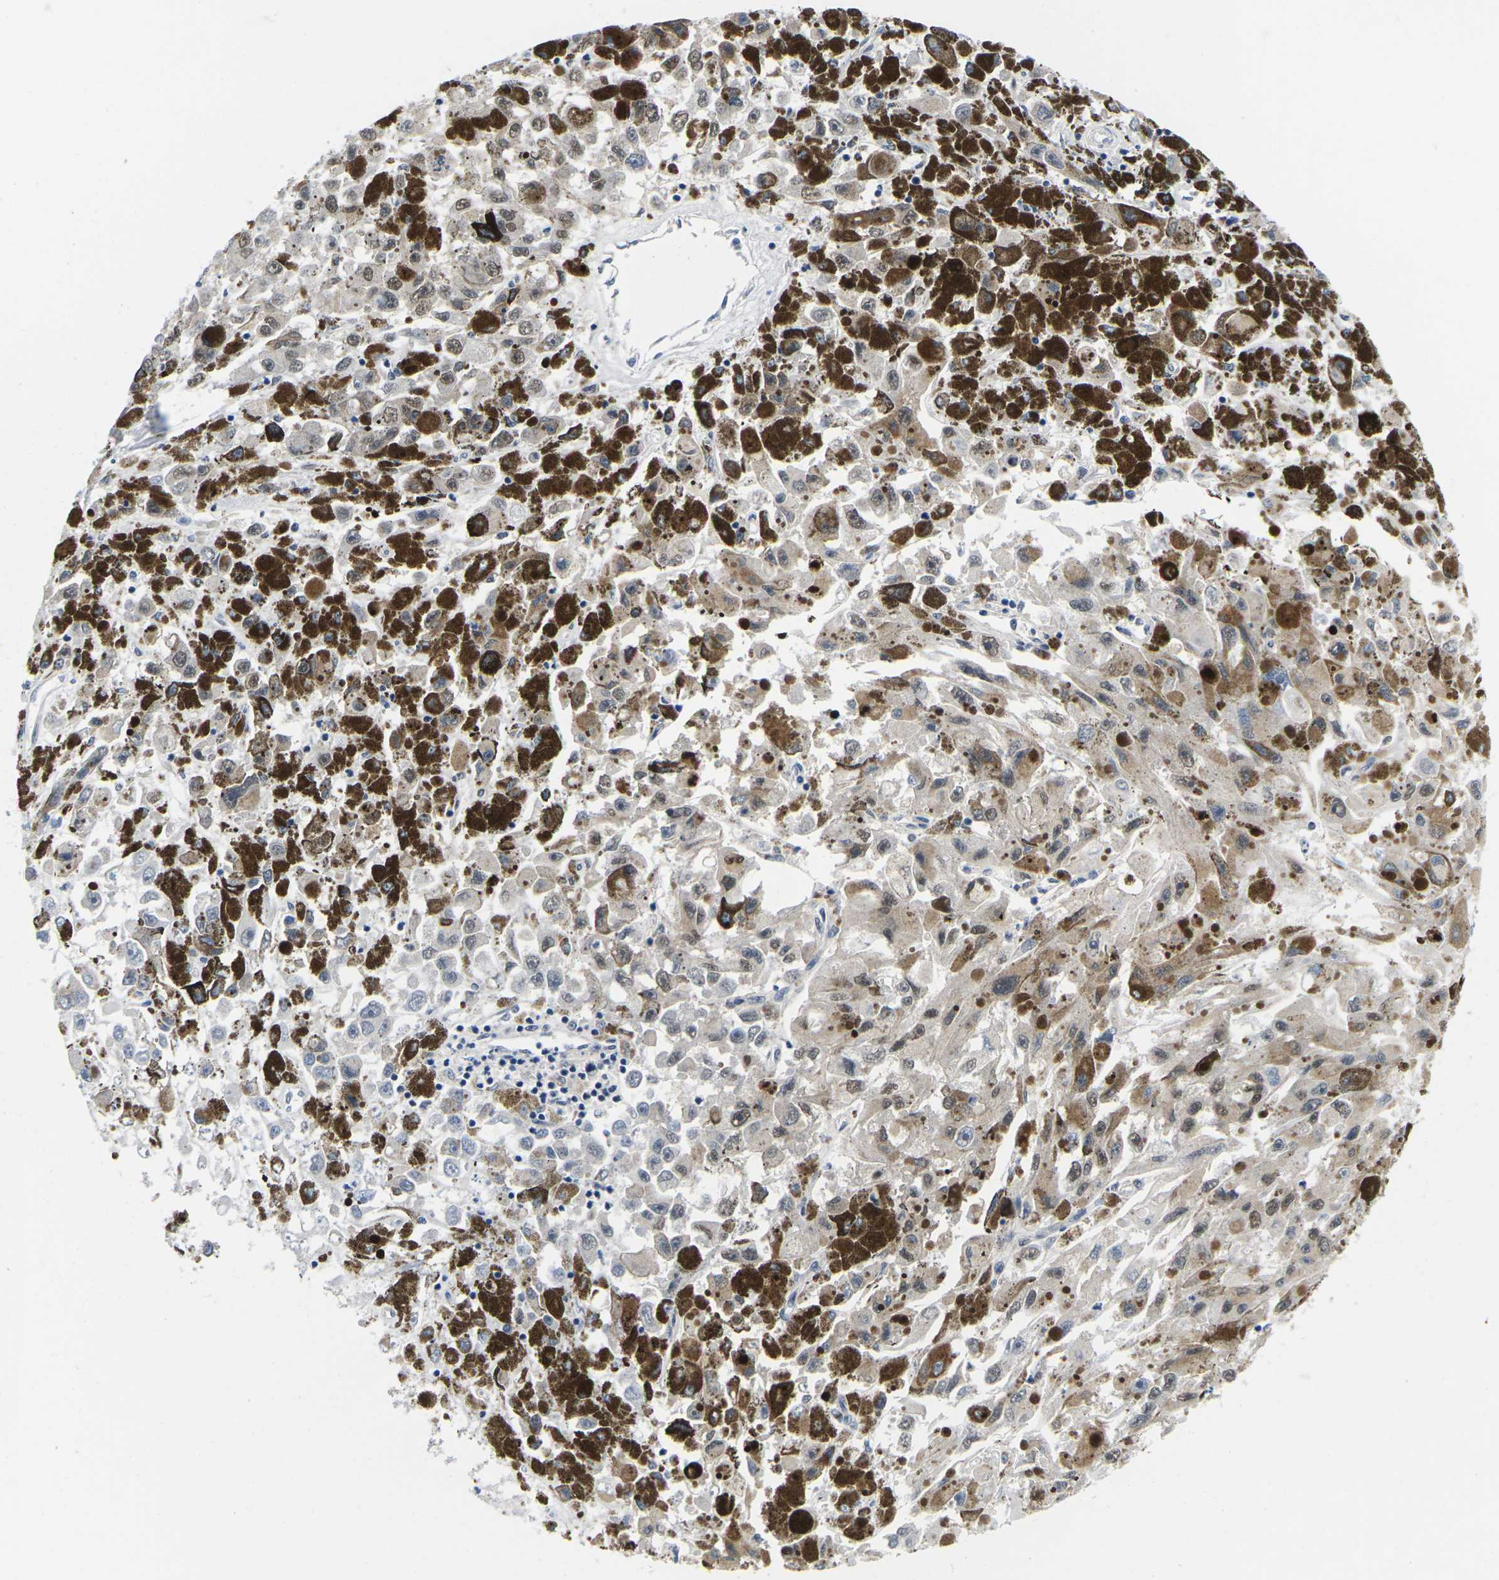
{"staining": {"intensity": "moderate", "quantity": "<25%", "location": "cytoplasmic/membranous,nuclear"}, "tissue": "melanoma", "cell_type": "Tumor cells", "image_type": "cancer", "snomed": [{"axis": "morphology", "description": "Malignant melanoma, NOS"}, {"axis": "topography", "description": "Skin"}], "caption": "Melanoma stained with a protein marker displays moderate staining in tumor cells.", "gene": "UBA7", "patient": {"sex": "female", "age": 104}}